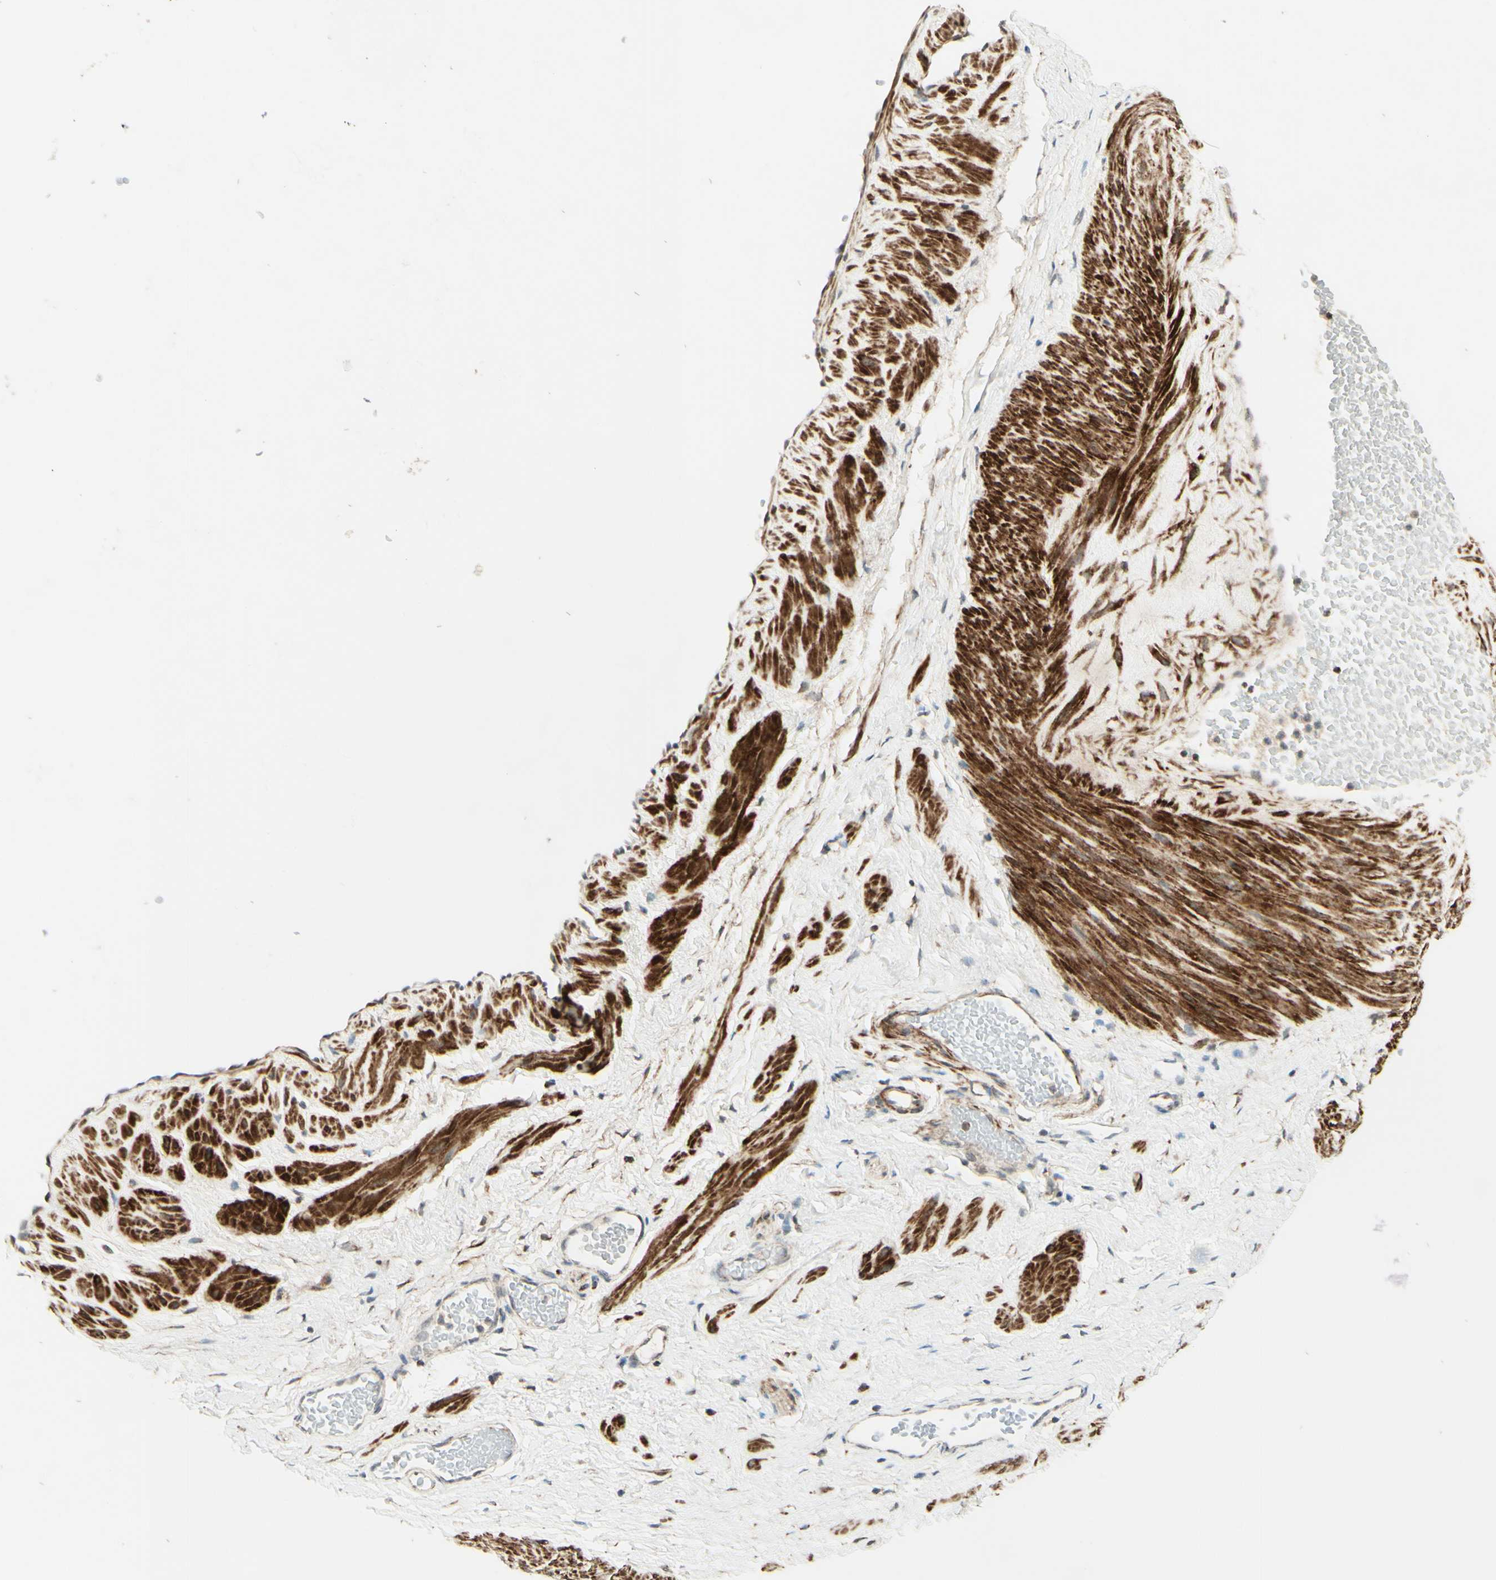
{"staining": {"intensity": "moderate", "quantity": ">75%", "location": "cytoplasmic/membranous"}, "tissue": "adipose tissue", "cell_type": "Adipocytes", "image_type": "normal", "snomed": [{"axis": "morphology", "description": "Normal tissue, NOS"}, {"axis": "topography", "description": "Soft tissue"}, {"axis": "topography", "description": "Vascular tissue"}], "caption": "Immunohistochemistry (IHC) photomicrograph of benign adipose tissue: adipose tissue stained using immunohistochemistry shows medium levels of moderate protein expression localized specifically in the cytoplasmic/membranous of adipocytes, appearing as a cytoplasmic/membranous brown color.", "gene": "DHRS3", "patient": {"sex": "female", "age": 35}}